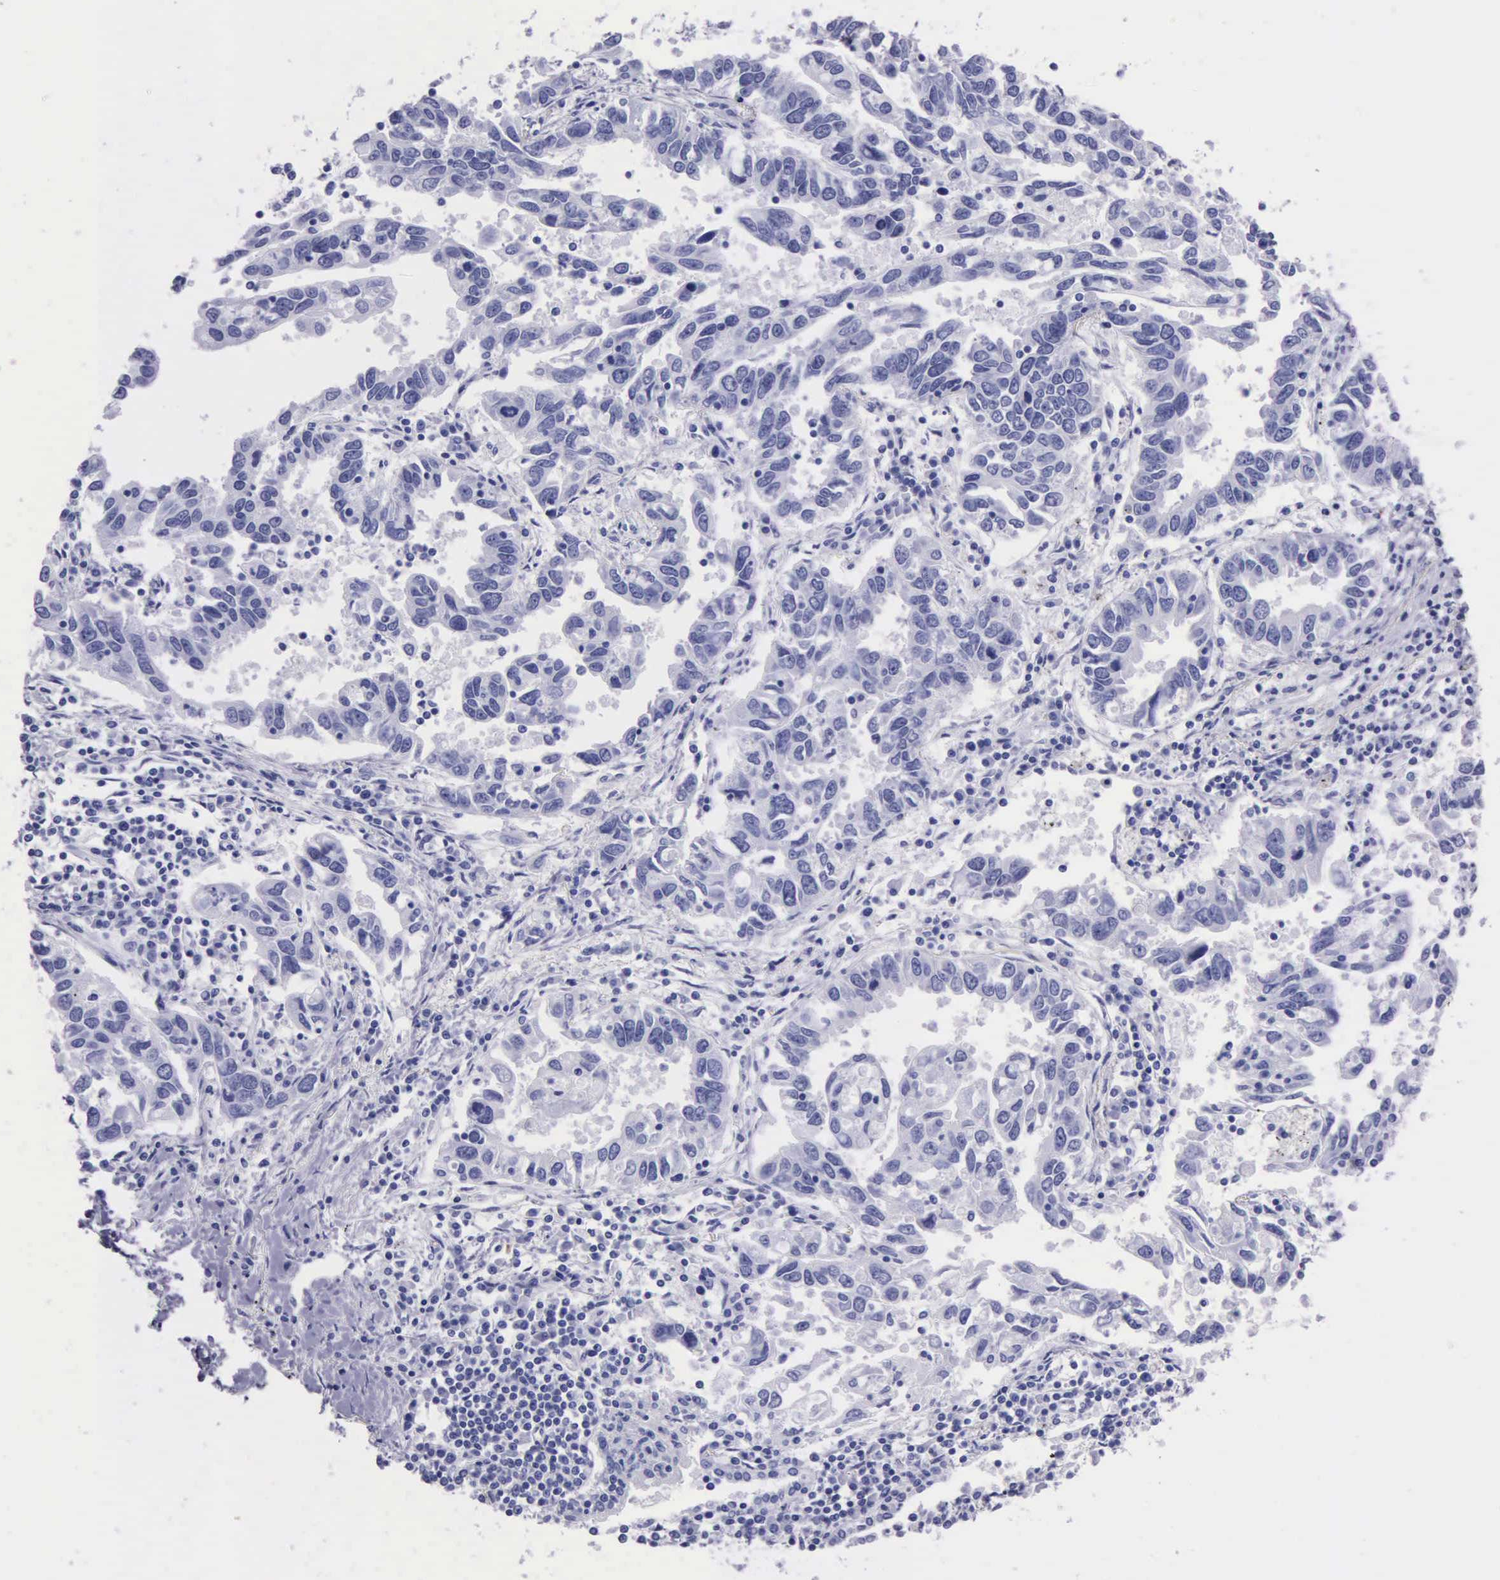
{"staining": {"intensity": "negative", "quantity": "none", "location": "none"}, "tissue": "lung cancer", "cell_type": "Tumor cells", "image_type": "cancer", "snomed": [{"axis": "morphology", "description": "Adenocarcinoma, NOS"}, {"axis": "topography", "description": "Lung"}], "caption": "Tumor cells are negative for brown protein staining in adenocarcinoma (lung). (Brightfield microscopy of DAB IHC at high magnification).", "gene": "KLK3", "patient": {"sex": "male", "age": 48}}